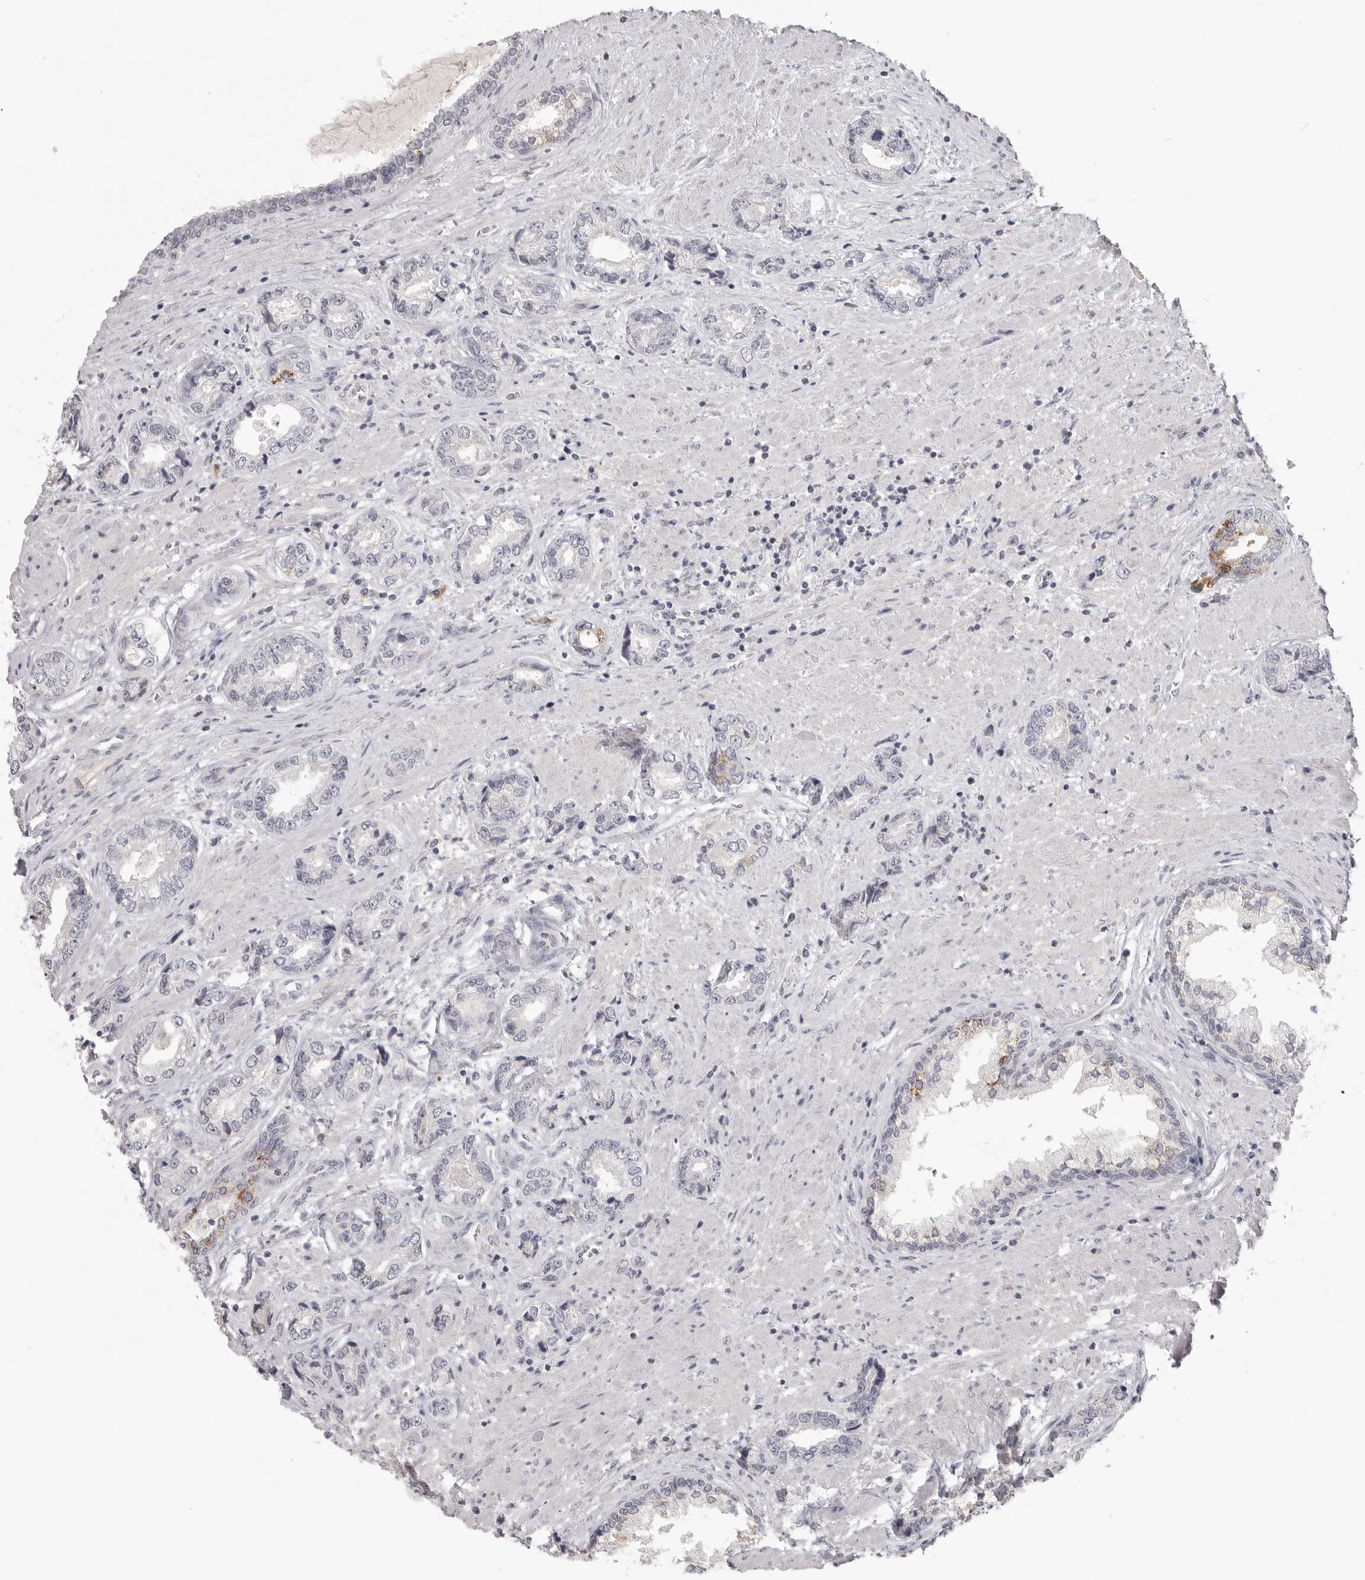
{"staining": {"intensity": "negative", "quantity": "none", "location": "none"}, "tissue": "prostate cancer", "cell_type": "Tumor cells", "image_type": "cancer", "snomed": [{"axis": "morphology", "description": "Adenocarcinoma, High grade"}, {"axis": "topography", "description": "Prostate"}], "caption": "This is a micrograph of immunohistochemistry staining of prostate adenocarcinoma (high-grade), which shows no positivity in tumor cells.", "gene": "HMGCS2", "patient": {"sex": "male", "age": 61}}